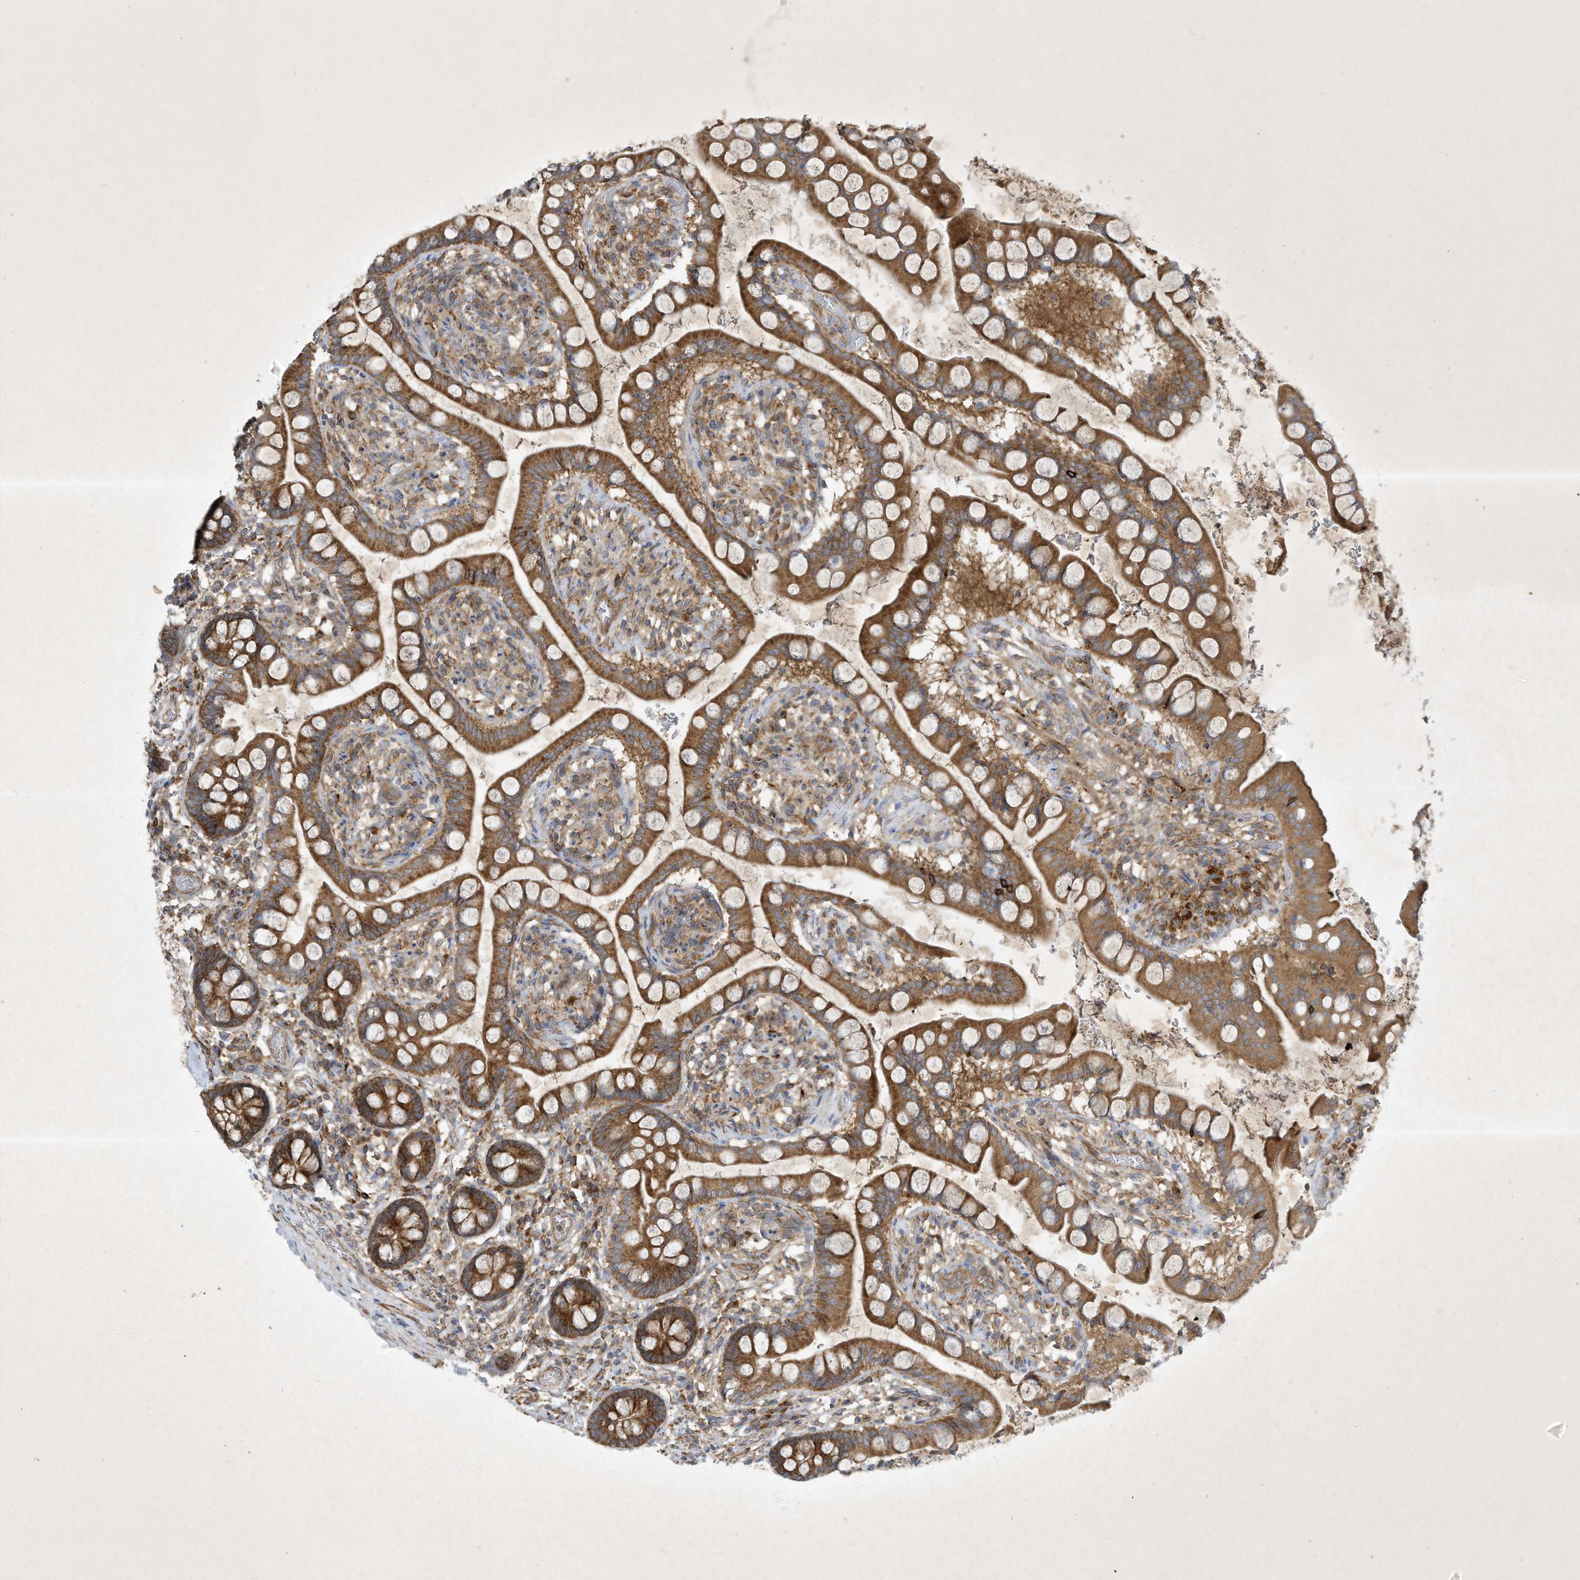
{"staining": {"intensity": "moderate", "quantity": ">75%", "location": "cytoplasmic/membranous"}, "tissue": "small intestine", "cell_type": "Glandular cells", "image_type": "normal", "snomed": [{"axis": "morphology", "description": "Normal tissue, NOS"}, {"axis": "topography", "description": "Small intestine"}], "caption": "An immunohistochemistry photomicrograph of benign tissue is shown. Protein staining in brown labels moderate cytoplasmic/membranous positivity in small intestine within glandular cells.", "gene": "SYNJ2", "patient": {"sex": "male", "age": 52}}